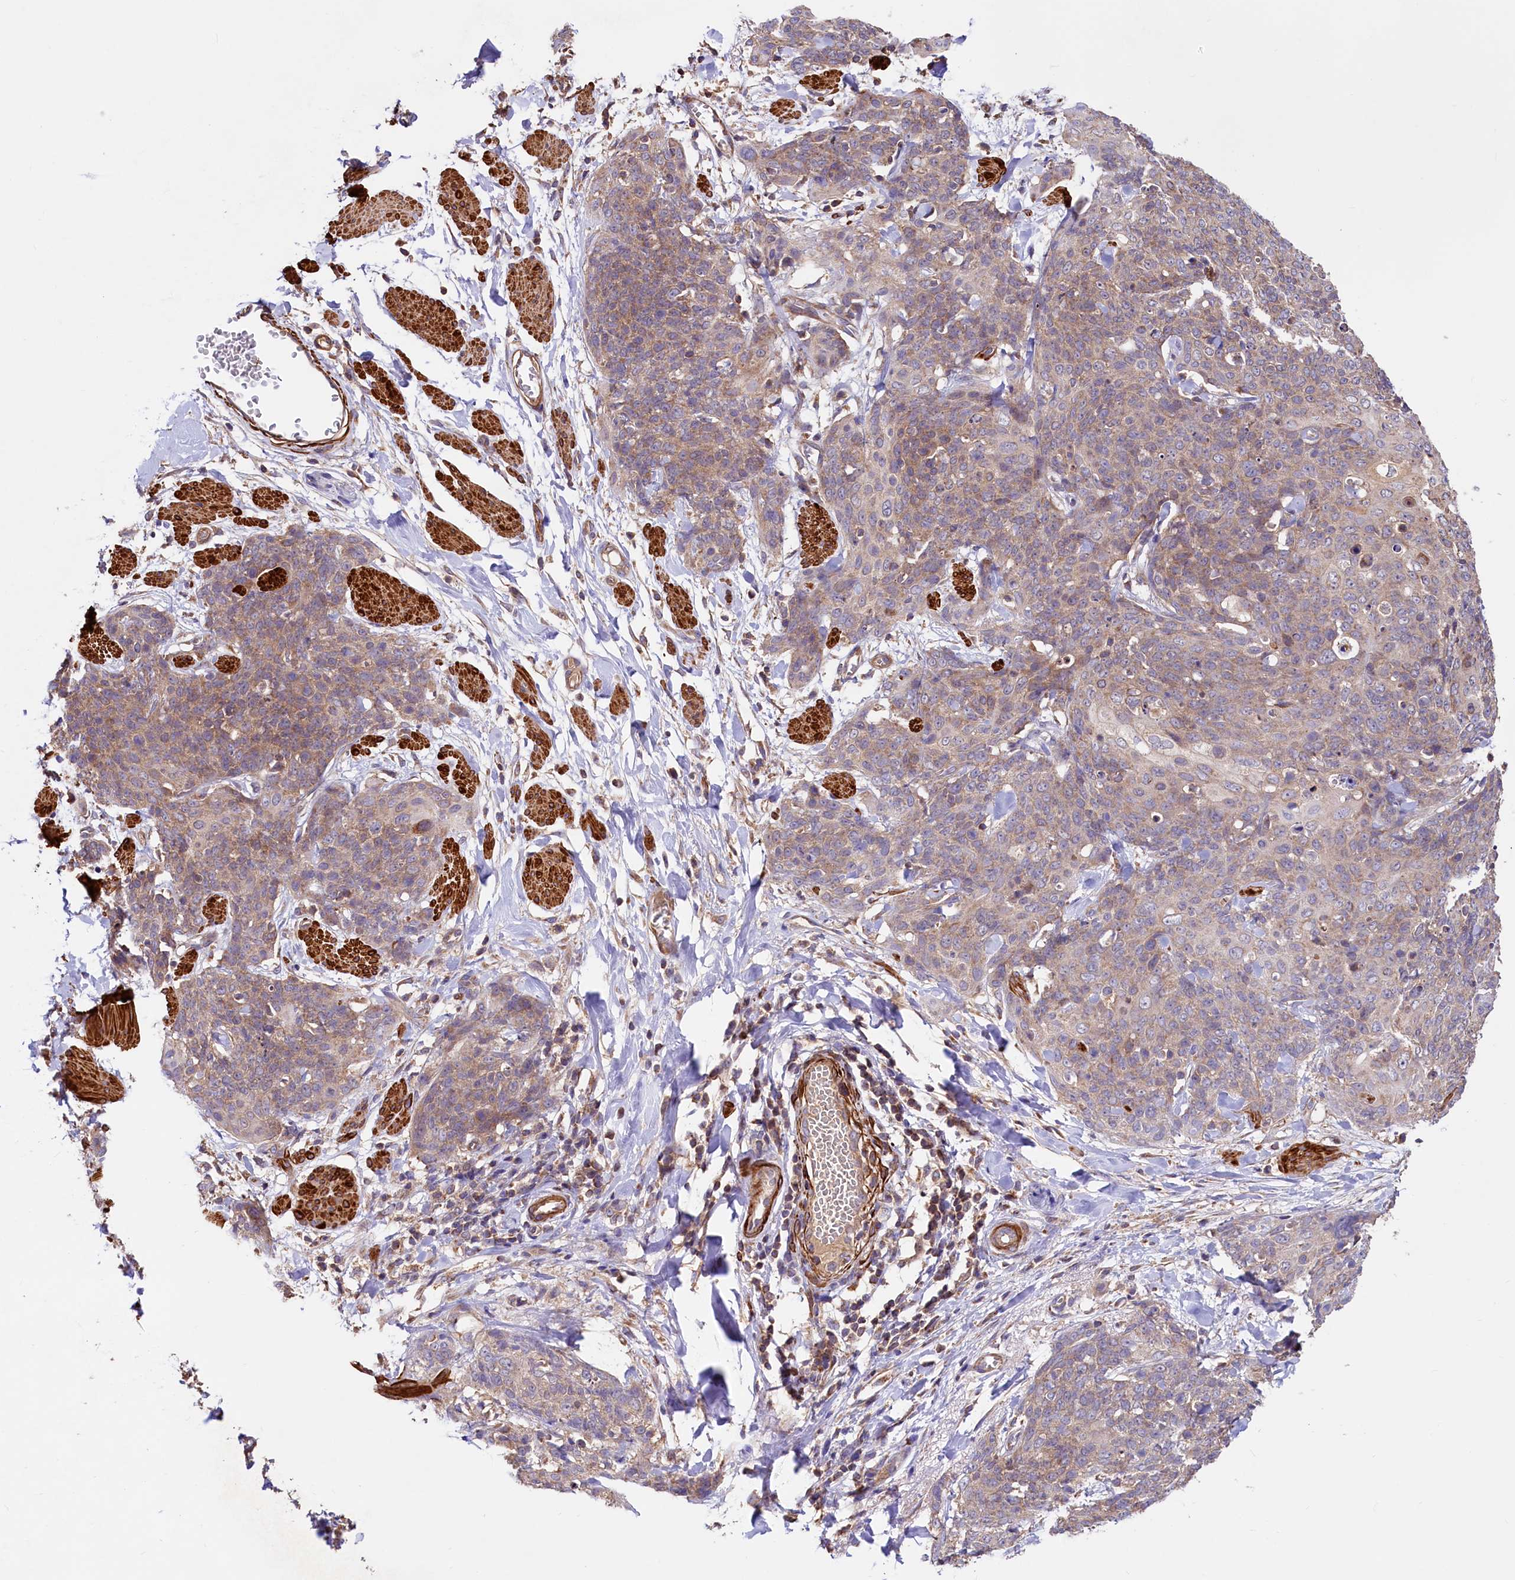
{"staining": {"intensity": "weak", "quantity": ">75%", "location": "cytoplasmic/membranous"}, "tissue": "skin cancer", "cell_type": "Tumor cells", "image_type": "cancer", "snomed": [{"axis": "morphology", "description": "Squamous cell carcinoma, NOS"}, {"axis": "topography", "description": "Skin"}, {"axis": "topography", "description": "Vulva"}], "caption": "Protein analysis of skin squamous cell carcinoma tissue demonstrates weak cytoplasmic/membranous expression in approximately >75% of tumor cells.", "gene": "CIAO3", "patient": {"sex": "female", "age": 85}}